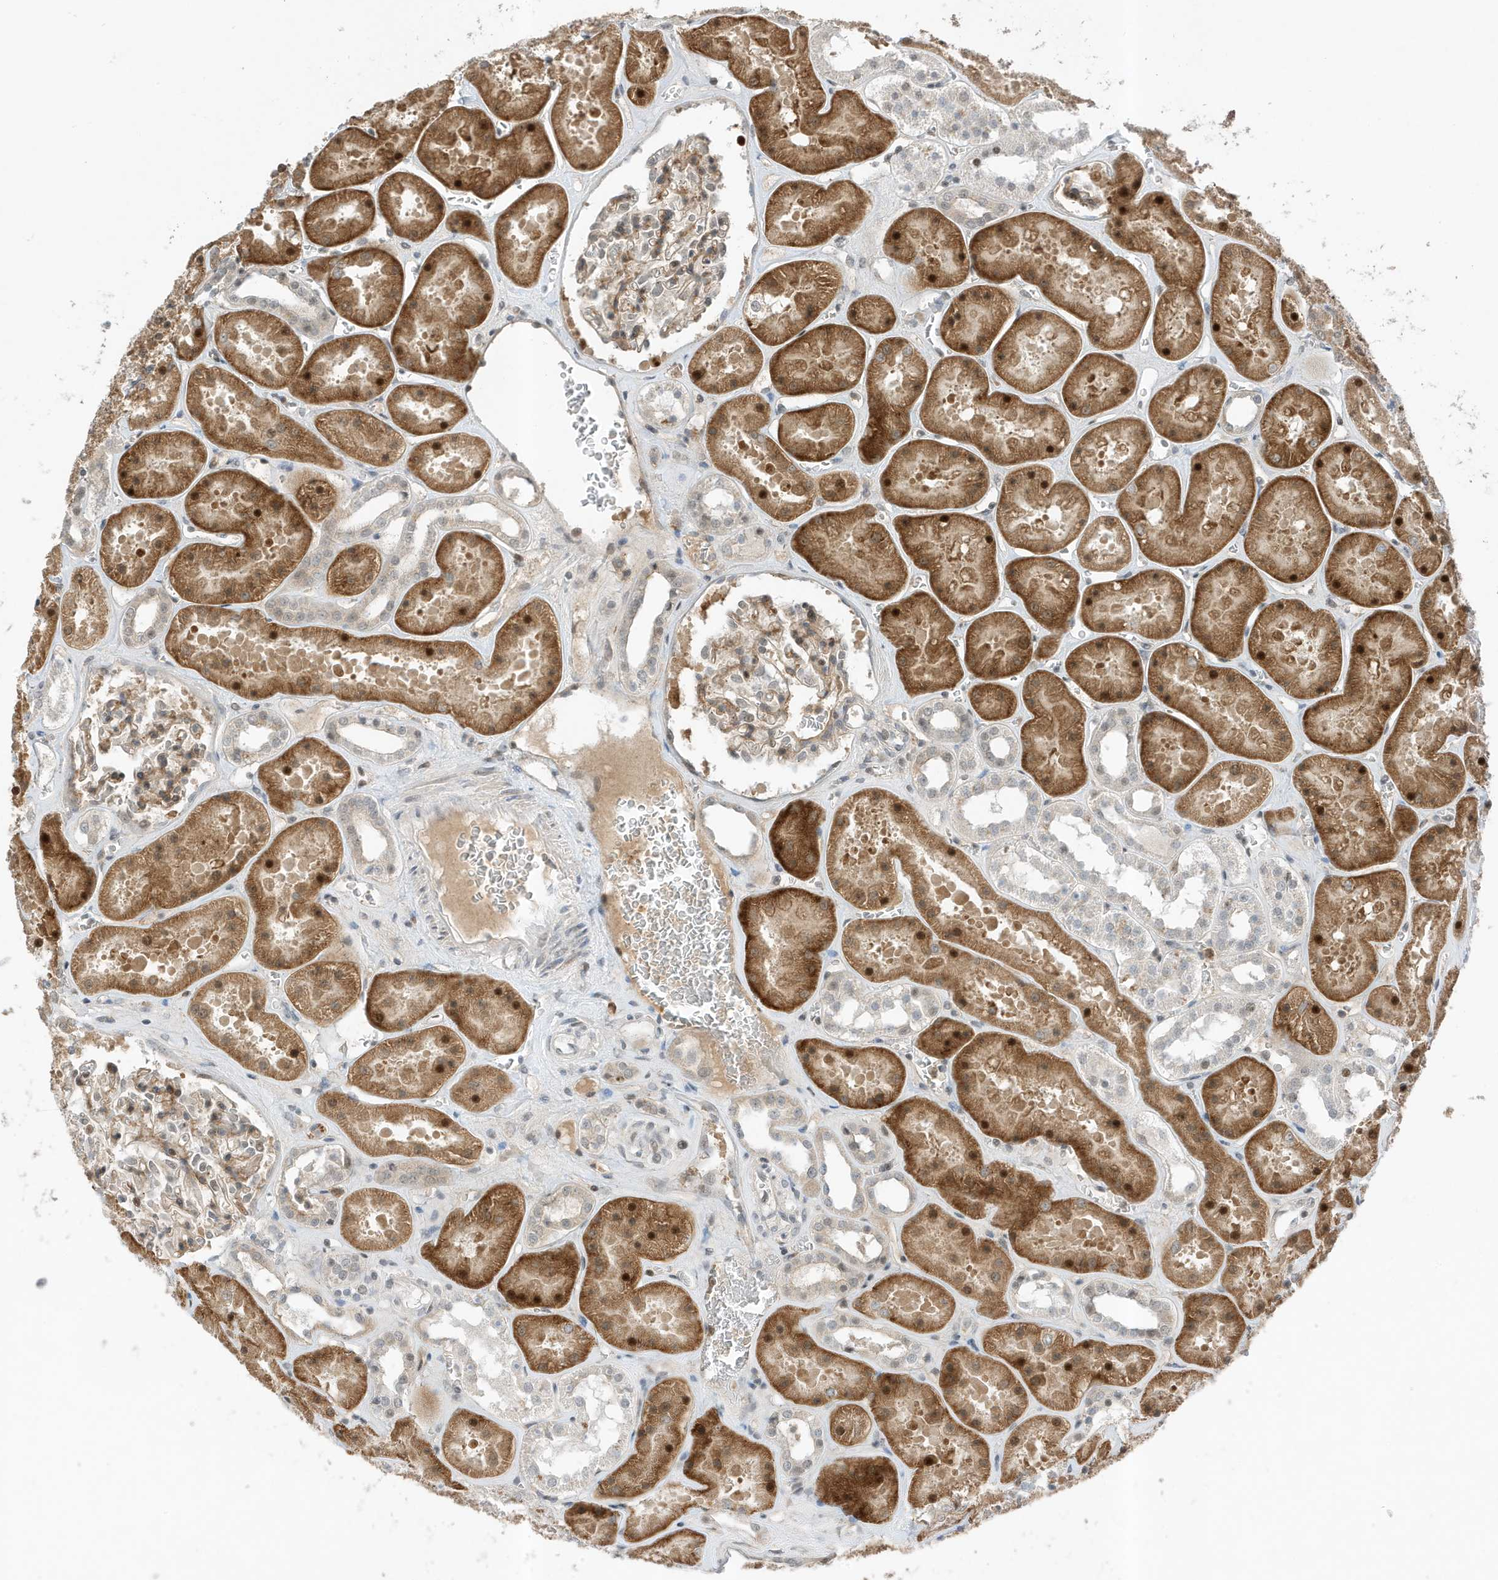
{"staining": {"intensity": "weak", "quantity": "25%-75%", "location": "cytoplasmic/membranous"}, "tissue": "kidney", "cell_type": "Cells in glomeruli", "image_type": "normal", "snomed": [{"axis": "morphology", "description": "Normal tissue, NOS"}, {"axis": "topography", "description": "Kidney"}], "caption": "Weak cytoplasmic/membranous expression is present in about 25%-75% of cells in glomeruli in benign kidney.", "gene": "MAST3", "patient": {"sex": "female", "age": 41}}